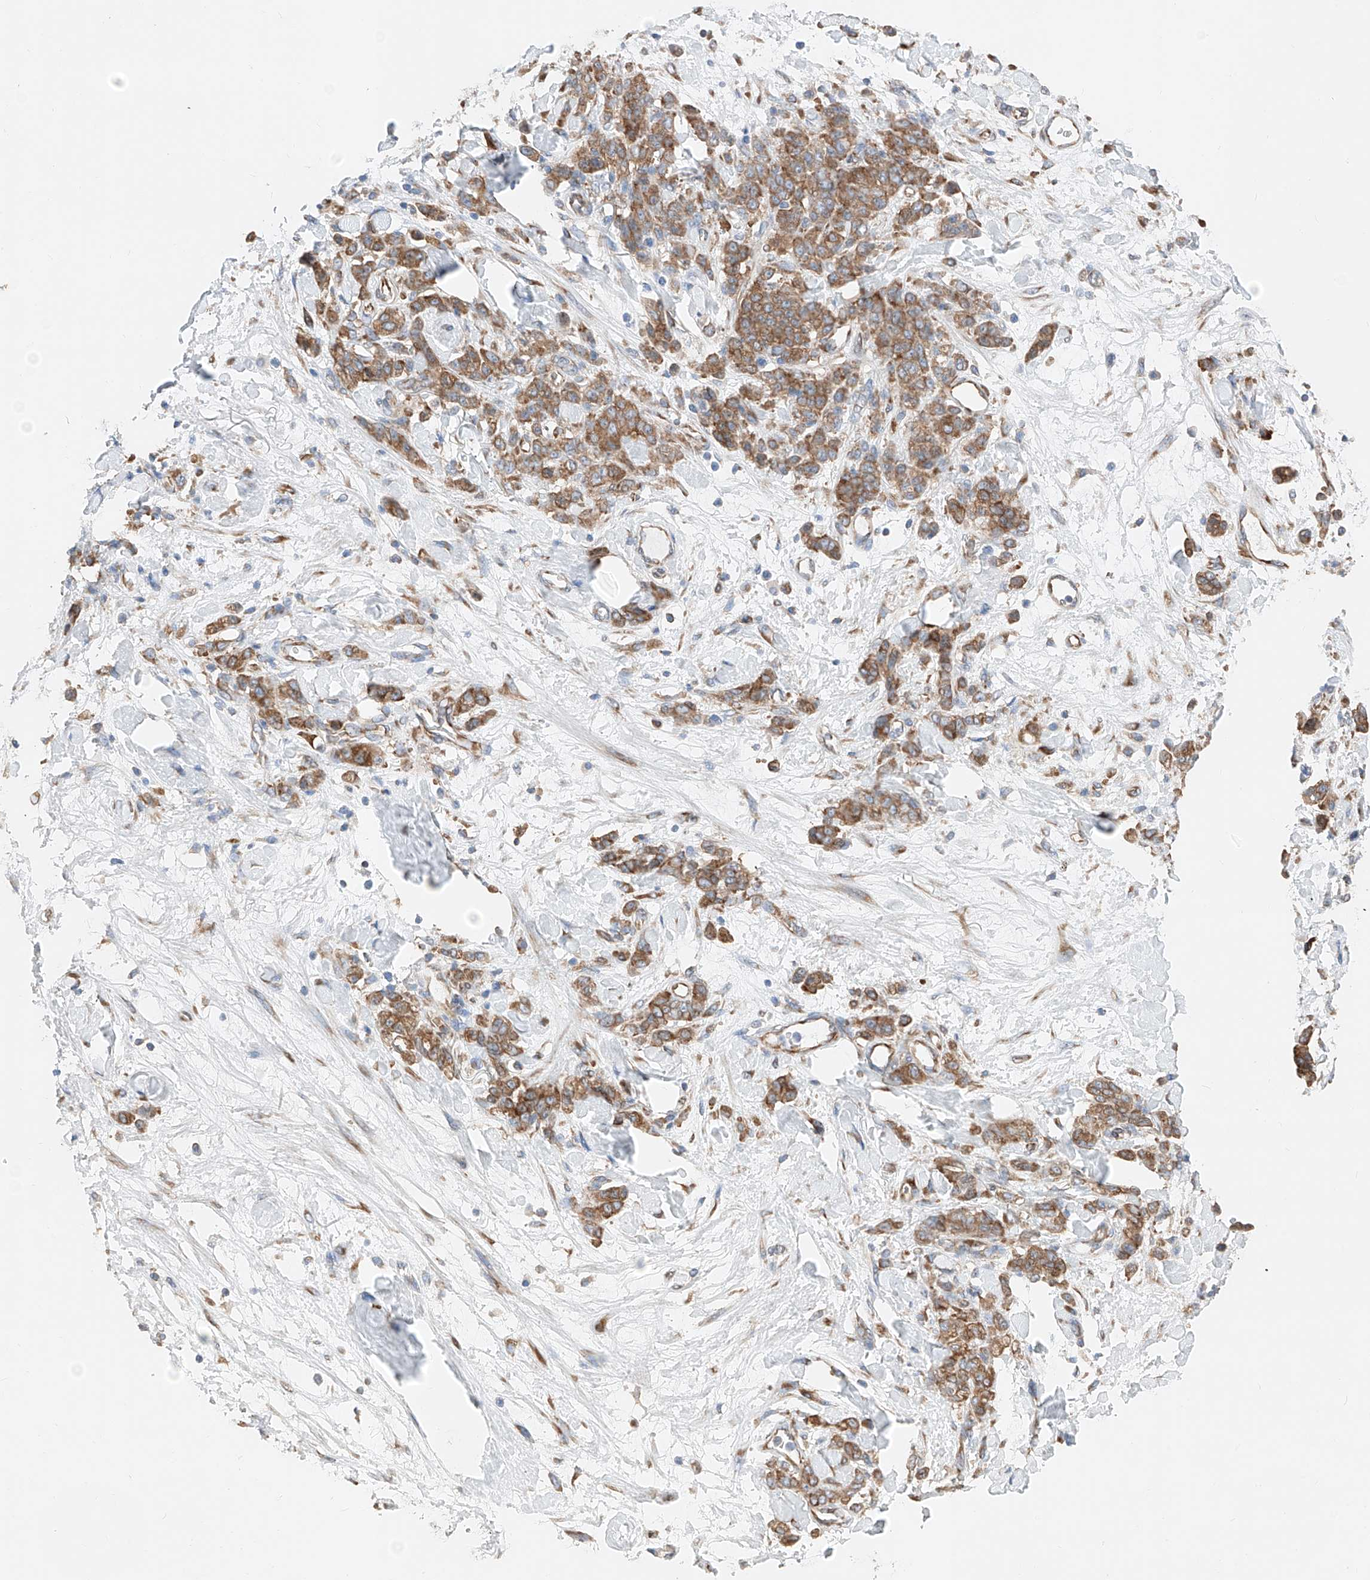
{"staining": {"intensity": "moderate", "quantity": ">75%", "location": "cytoplasmic/membranous"}, "tissue": "stomach cancer", "cell_type": "Tumor cells", "image_type": "cancer", "snomed": [{"axis": "morphology", "description": "Normal tissue, NOS"}, {"axis": "morphology", "description": "Adenocarcinoma, NOS"}, {"axis": "topography", "description": "Stomach"}], "caption": "Immunohistochemical staining of adenocarcinoma (stomach) displays moderate cytoplasmic/membranous protein staining in about >75% of tumor cells.", "gene": "CRELD1", "patient": {"sex": "male", "age": 82}}